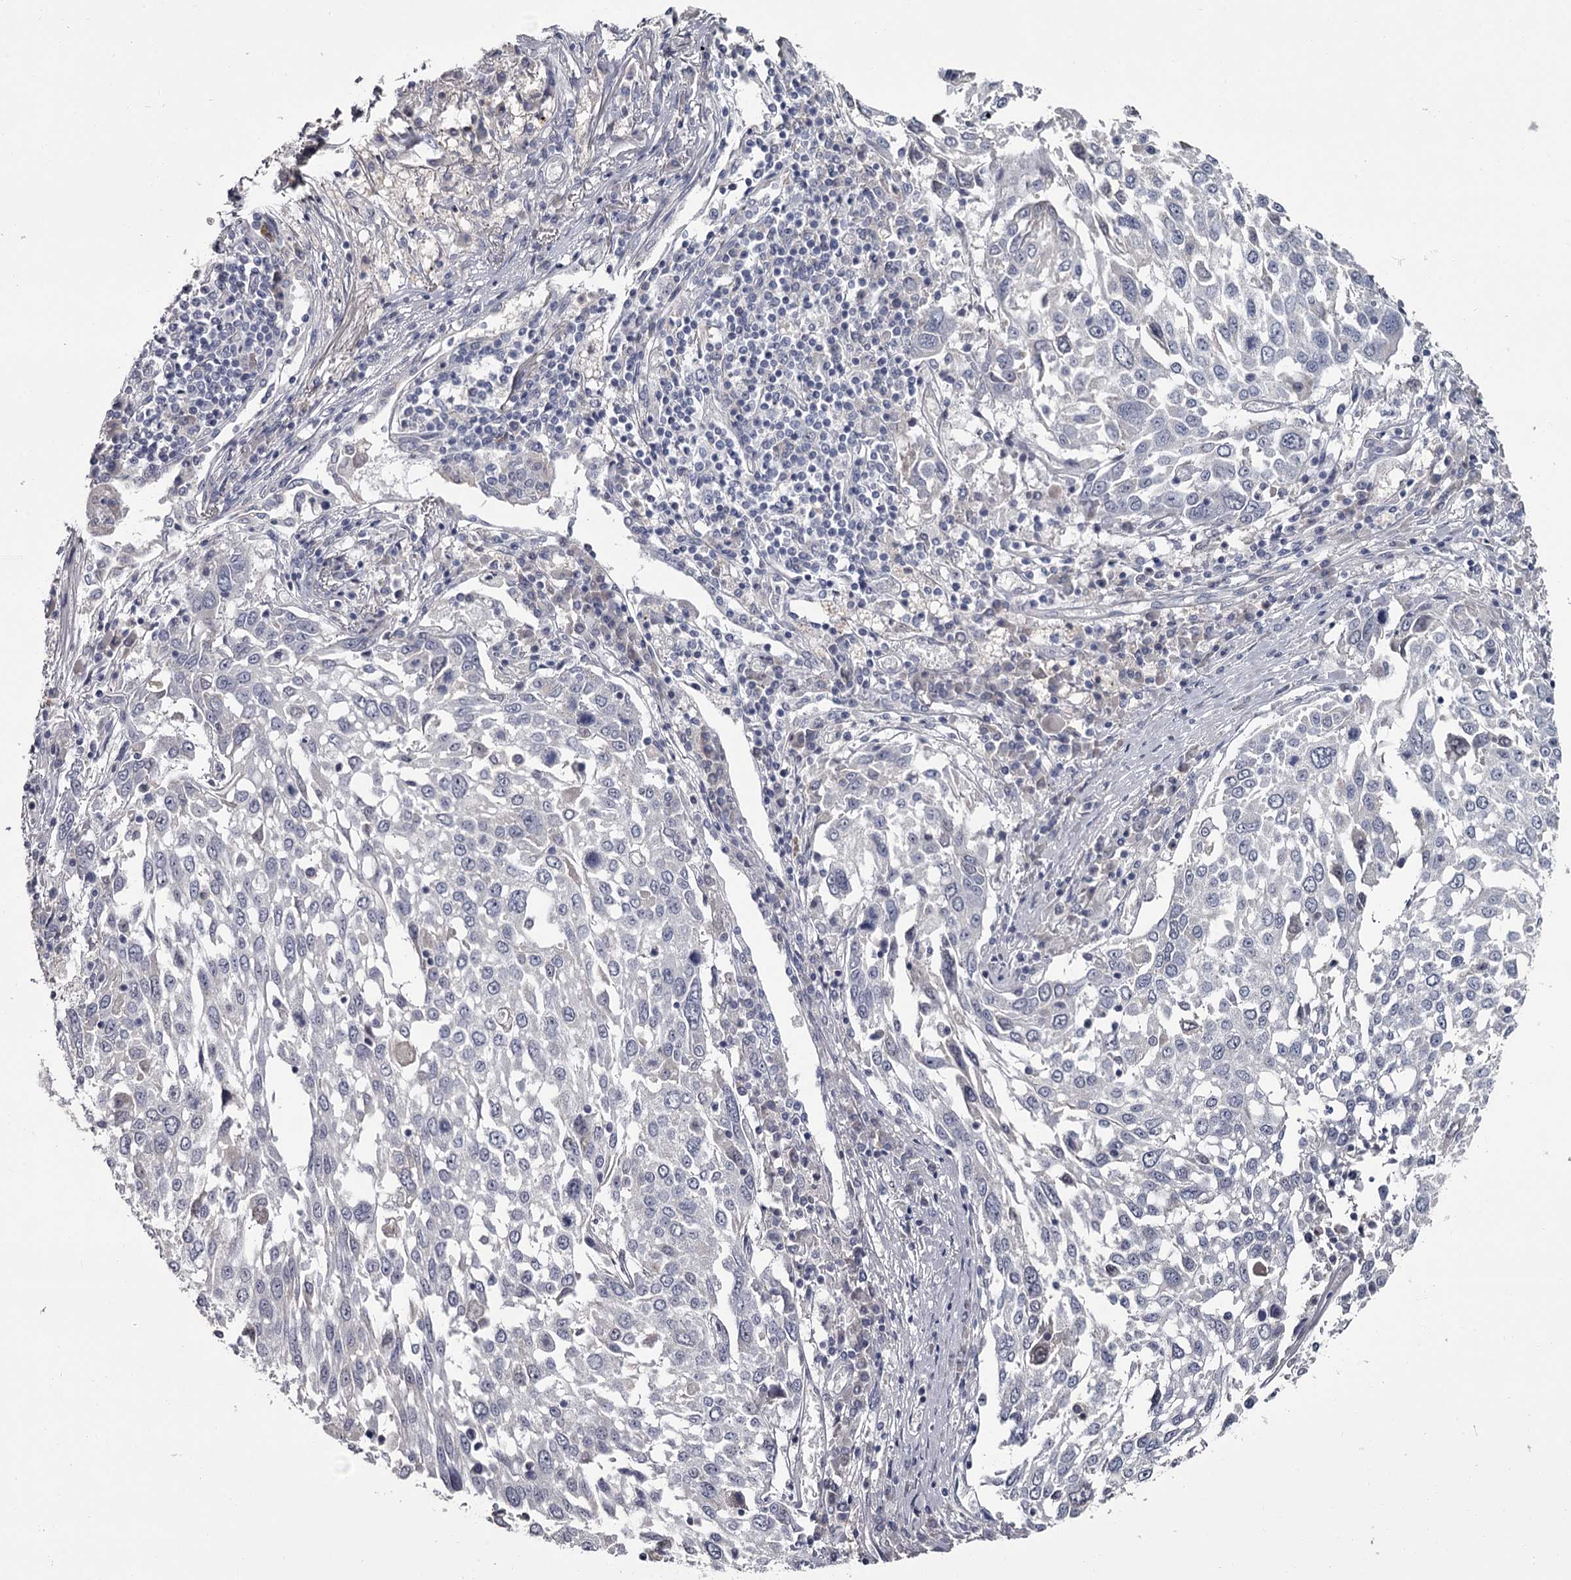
{"staining": {"intensity": "negative", "quantity": "none", "location": "none"}, "tissue": "lung cancer", "cell_type": "Tumor cells", "image_type": "cancer", "snomed": [{"axis": "morphology", "description": "Squamous cell carcinoma, NOS"}, {"axis": "topography", "description": "Lung"}], "caption": "This histopathology image is of lung cancer stained with immunohistochemistry (IHC) to label a protein in brown with the nuclei are counter-stained blue. There is no staining in tumor cells. (DAB IHC with hematoxylin counter stain).", "gene": "DAO", "patient": {"sex": "male", "age": 65}}